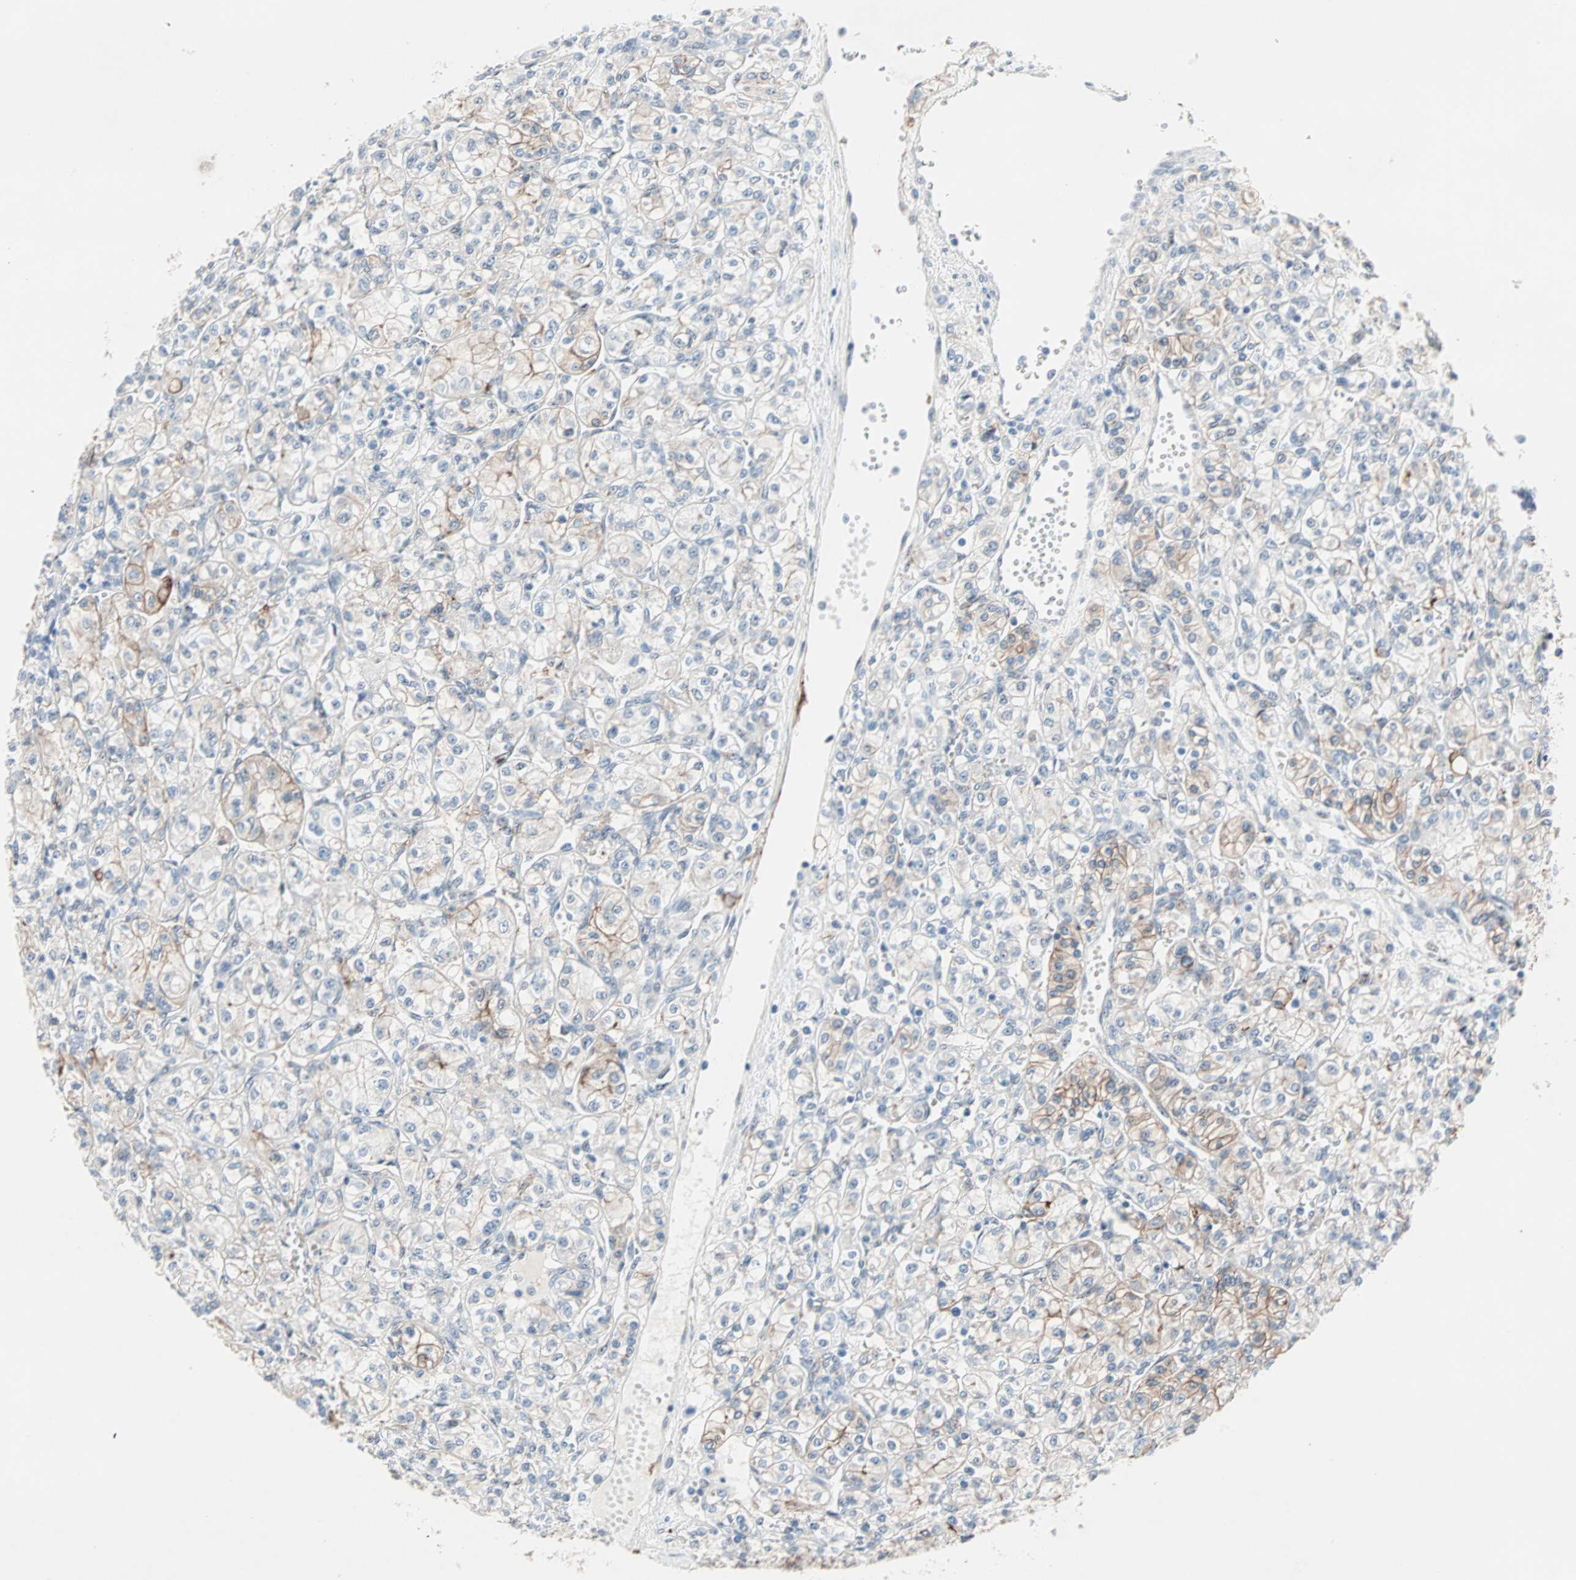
{"staining": {"intensity": "moderate", "quantity": "<25%", "location": "cytoplasmic/membranous"}, "tissue": "renal cancer", "cell_type": "Tumor cells", "image_type": "cancer", "snomed": [{"axis": "morphology", "description": "Adenocarcinoma, NOS"}, {"axis": "topography", "description": "Kidney"}], "caption": "Protein expression analysis of adenocarcinoma (renal) displays moderate cytoplasmic/membranous expression in about <25% of tumor cells.", "gene": "CAND2", "patient": {"sex": "male", "age": 77}}